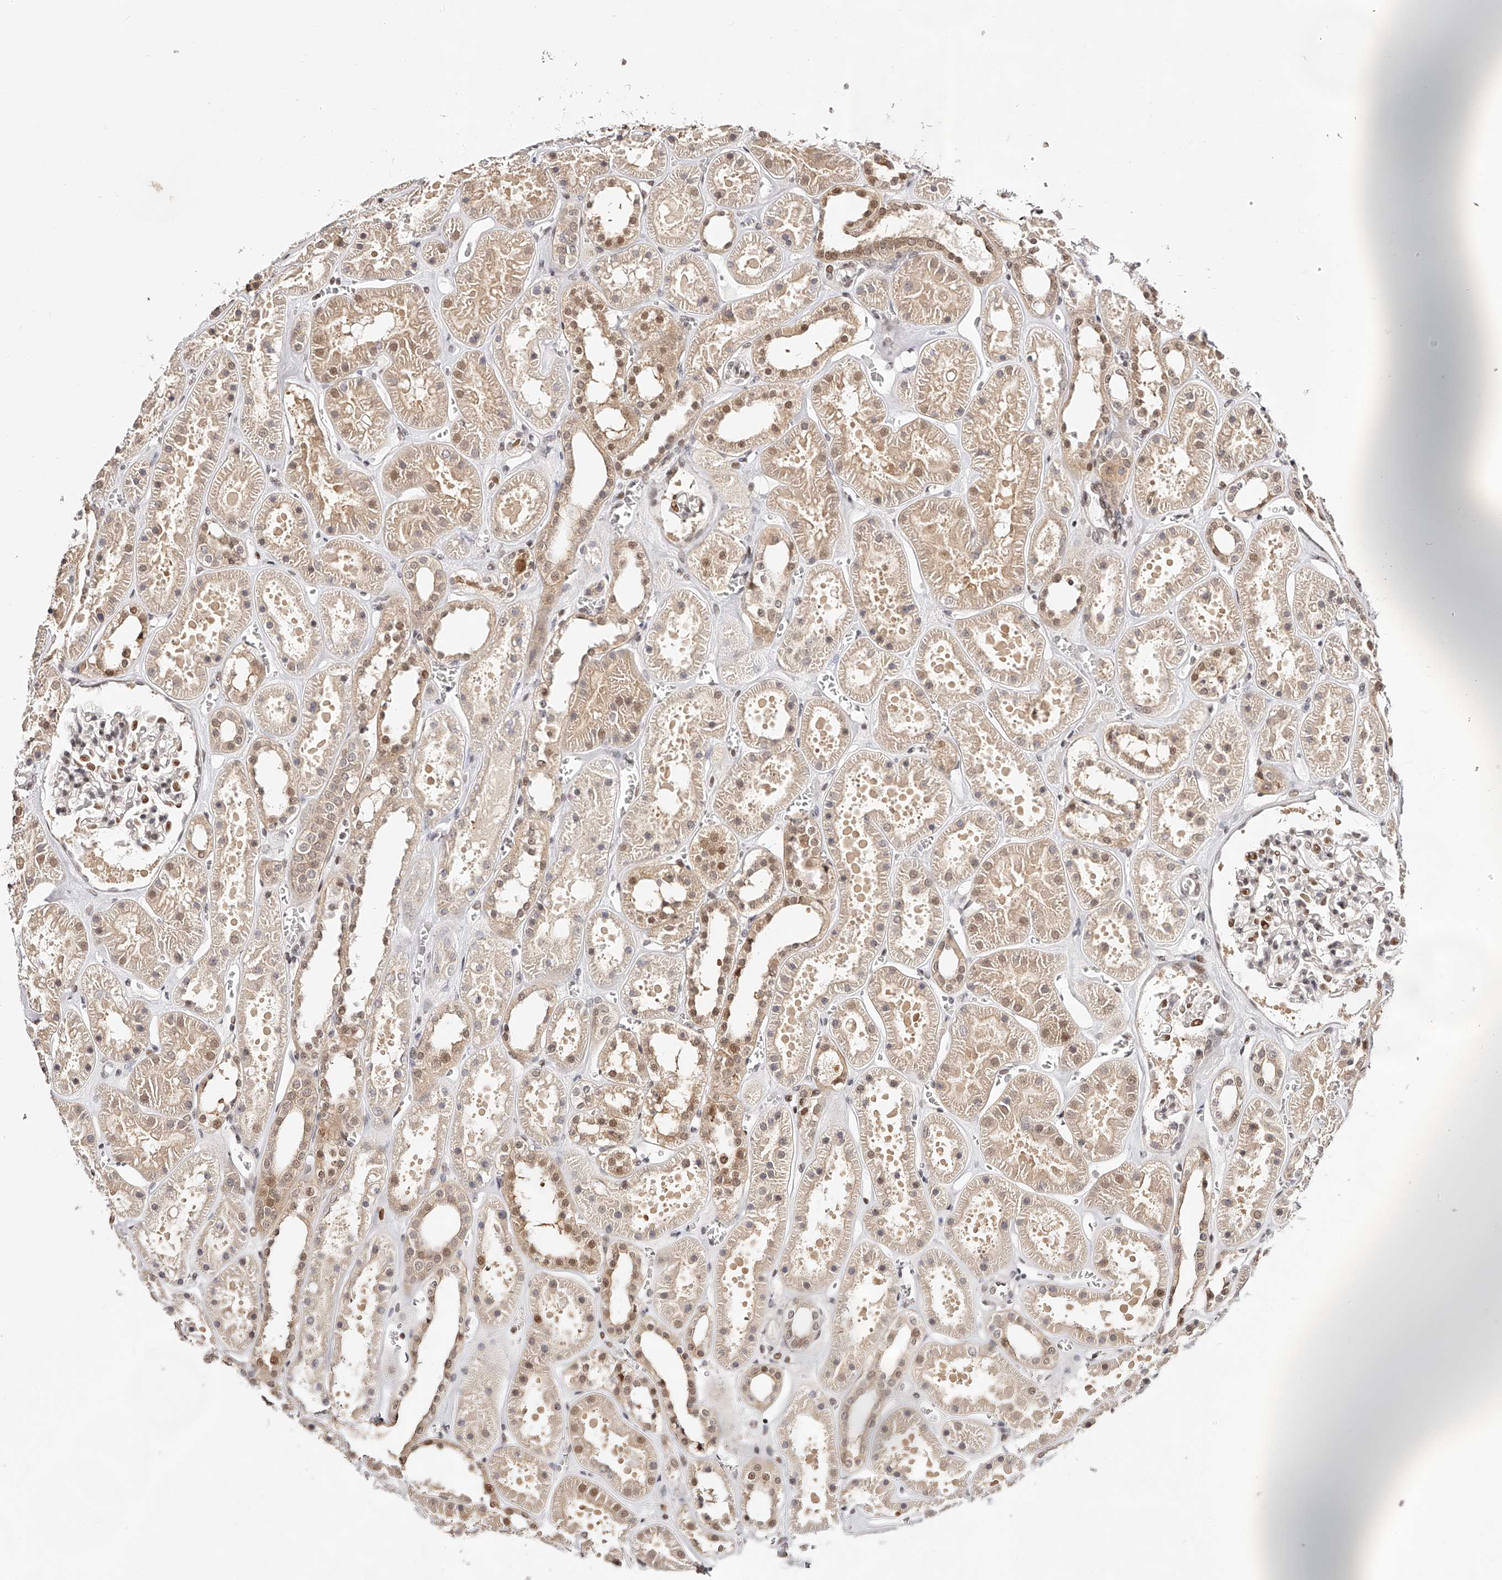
{"staining": {"intensity": "moderate", "quantity": "25%-75%", "location": "cytoplasmic/membranous,nuclear"}, "tissue": "kidney", "cell_type": "Cells in glomeruli", "image_type": "normal", "snomed": [{"axis": "morphology", "description": "Normal tissue, NOS"}, {"axis": "topography", "description": "Kidney"}], "caption": "Kidney was stained to show a protein in brown. There is medium levels of moderate cytoplasmic/membranous,nuclear positivity in approximately 25%-75% of cells in glomeruli. The staining is performed using DAB brown chromogen to label protein expression. The nuclei are counter-stained blue using hematoxylin.", "gene": "USF3", "patient": {"sex": "female", "age": 41}}